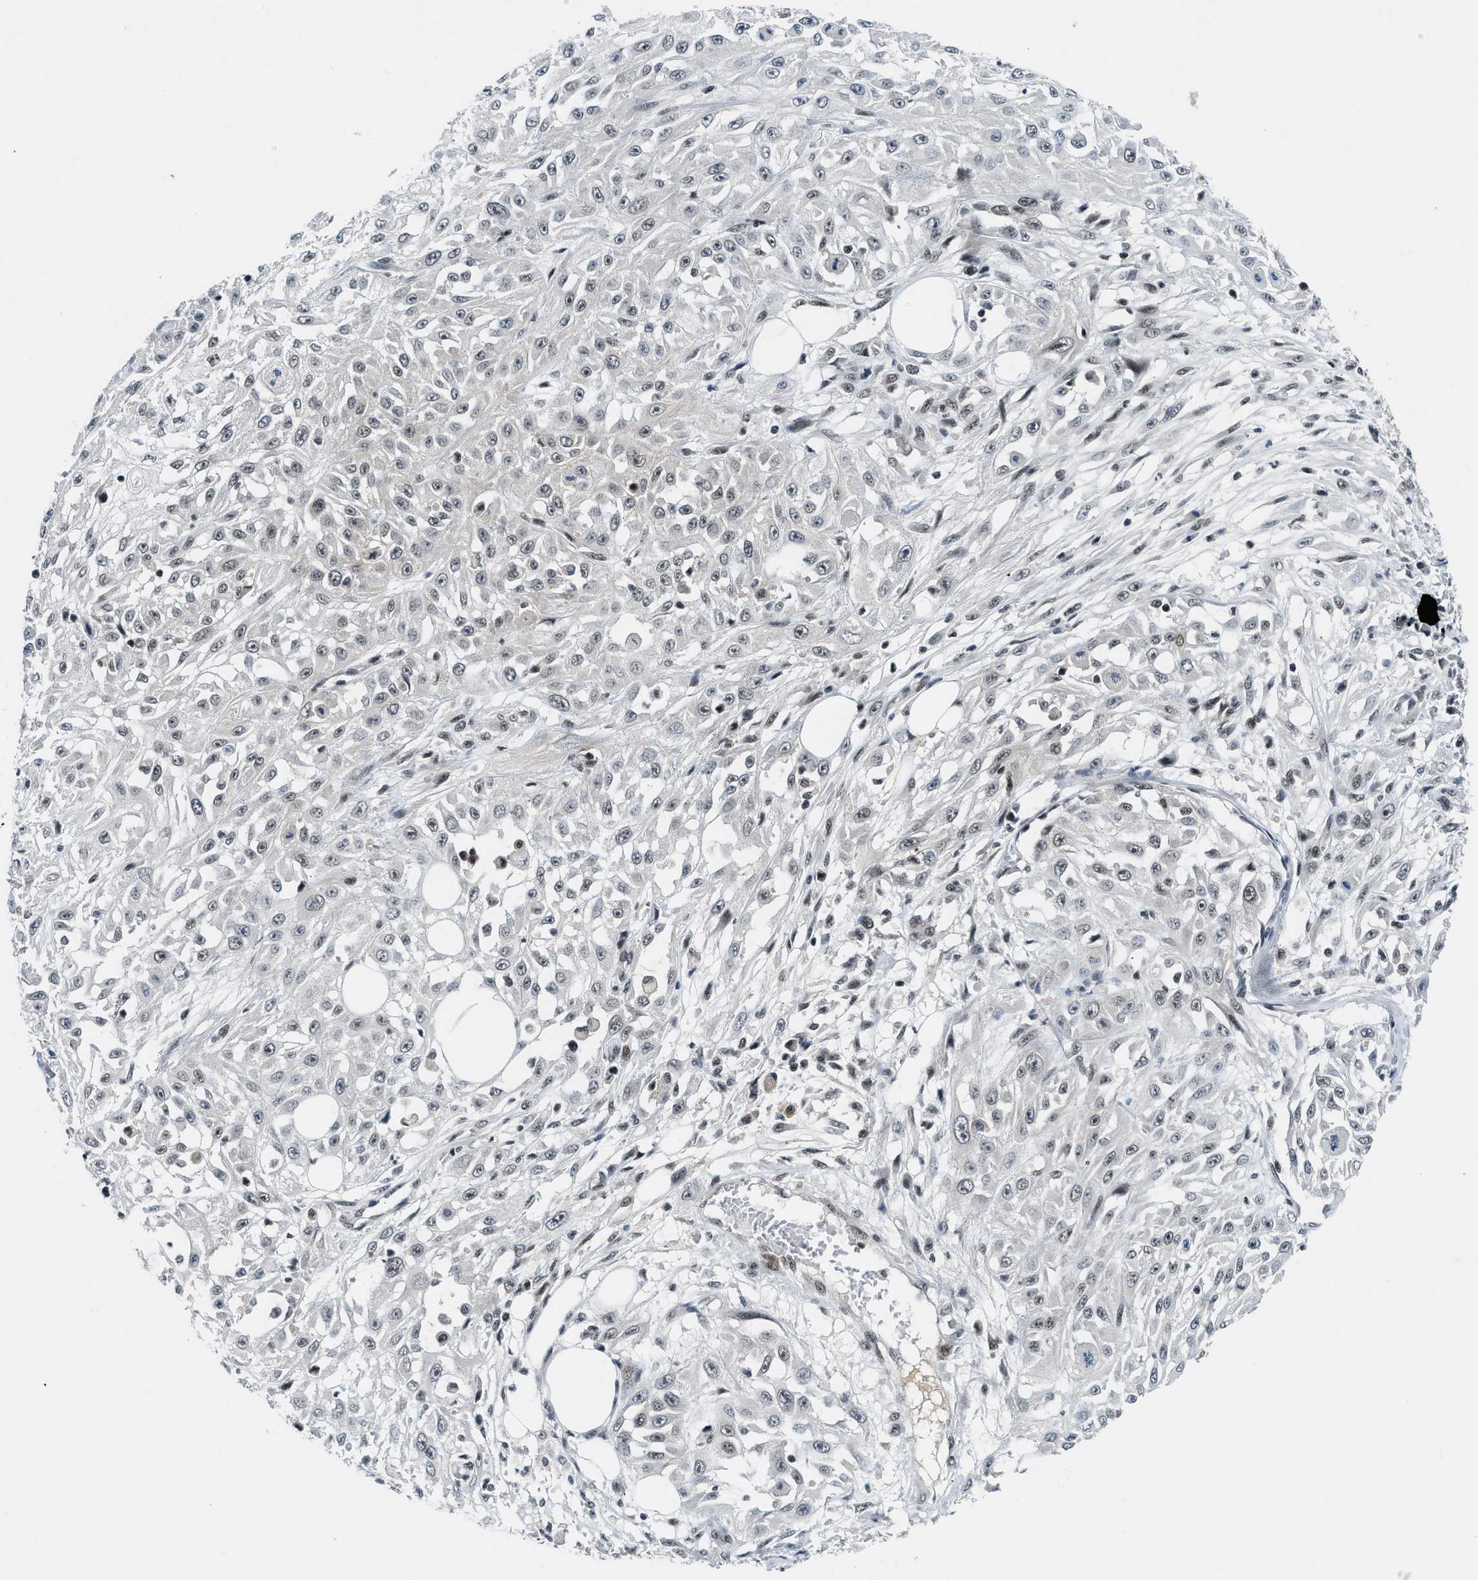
{"staining": {"intensity": "negative", "quantity": "none", "location": "none"}, "tissue": "skin cancer", "cell_type": "Tumor cells", "image_type": "cancer", "snomed": [{"axis": "morphology", "description": "Squamous cell carcinoma, NOS"}, {"axis": "morphology", "description": "Squamous cell carcinoma, metastatic, NOS"}, {"axis": "topography", "description": "Skin"}, {"axis": "topography", "description": "Lymph node"}], "caption": "The micrograph displays no staining of tumor cells in skin squamous cell carcinoma.", "gene": "NCOA1", "patient": {"sex": "male", "age": 75}}